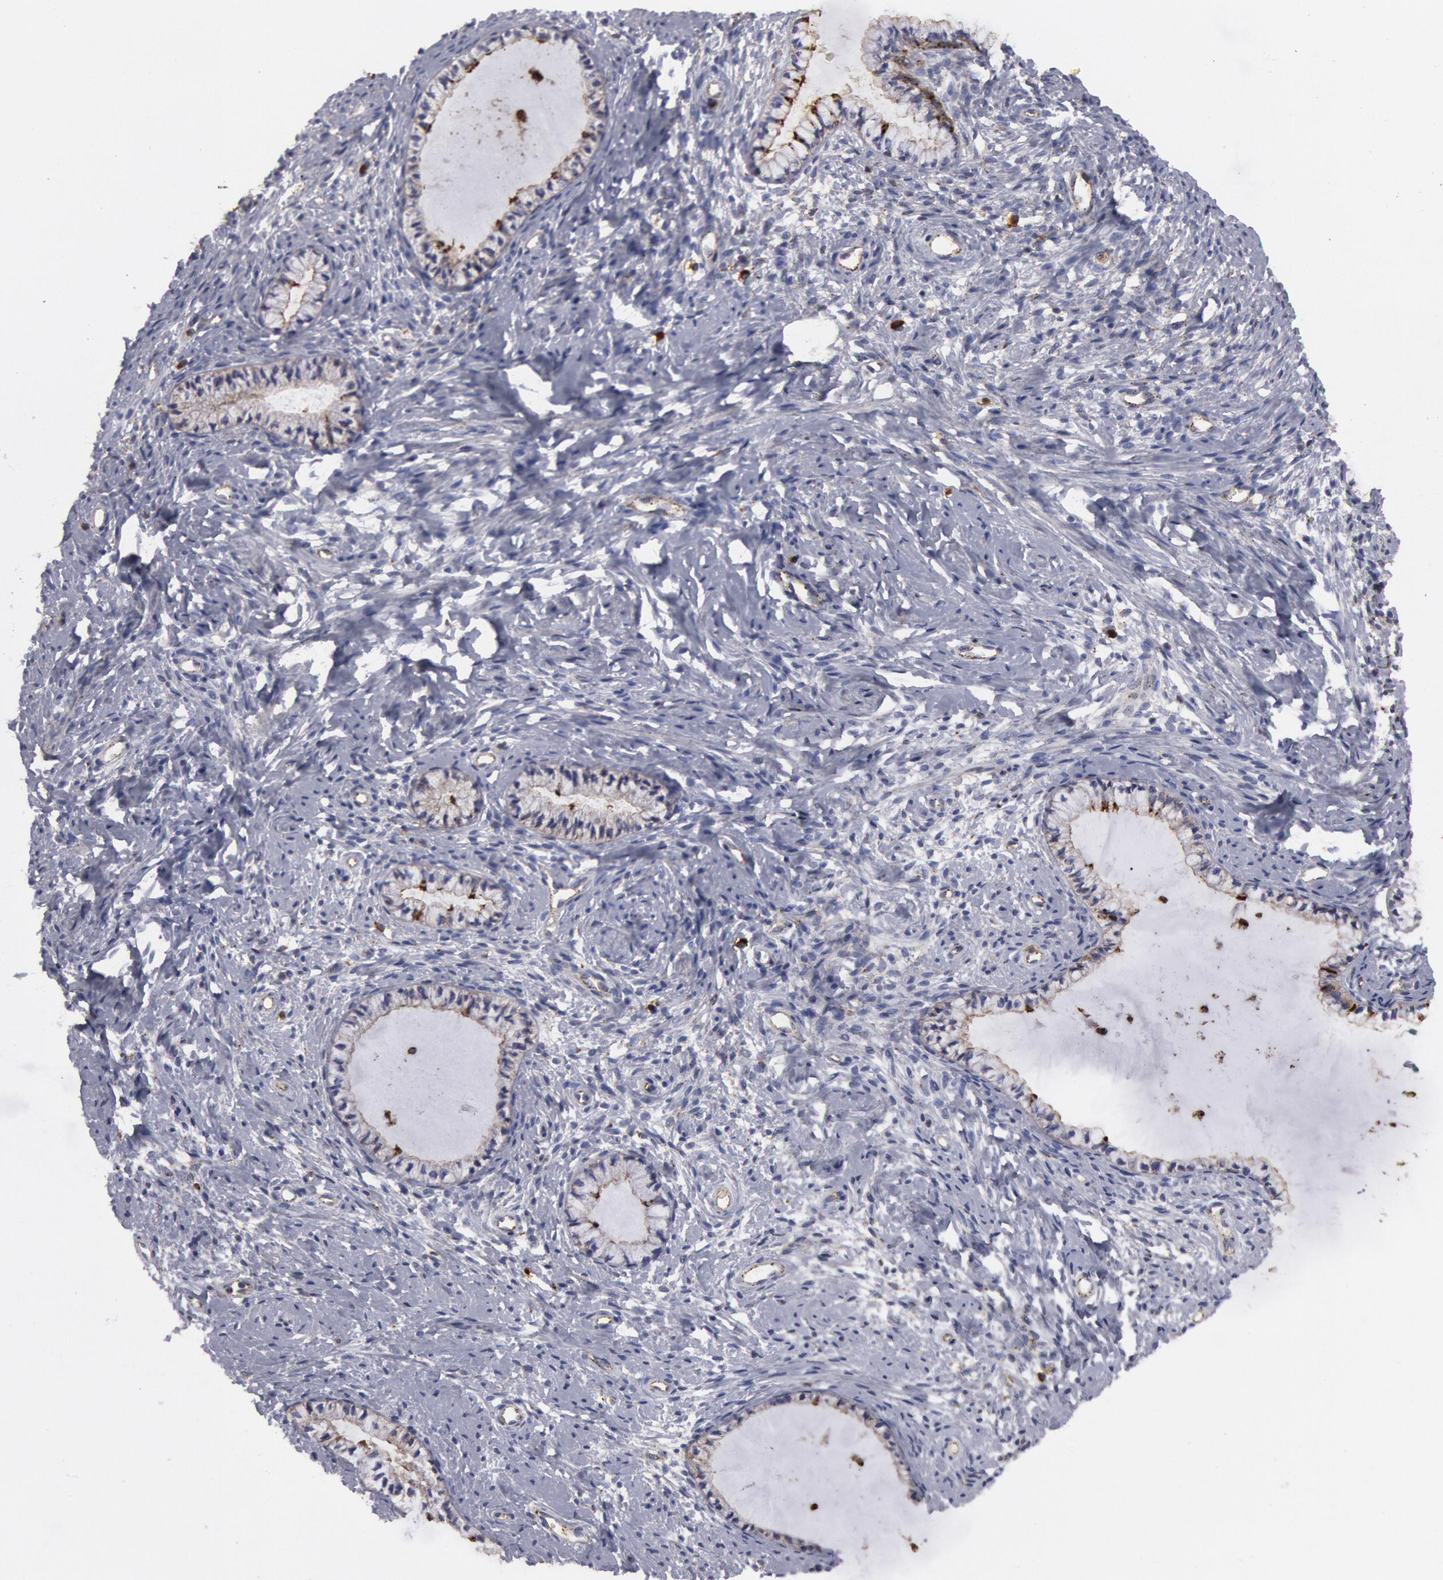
{"staining": {"intensity": "moderate", "quantity": "<25%", "location": "cytoplasmic/membranous"}, "tissue": "cervix", "cell_type": "Glandular cells", "image_type": "normal", "snomed": [{"axis": "morphology", "description": "Normal tissue, NOS"}, {"axis": "topography", "description": "Cervix"}], "caption": "Immunohistochemical staining of benign human cervix exhibits moderate cytoplasmic/membranous protein expression in approximately <25% of glandular cells.", "gene": "FLOT1", "patient": {"sex": "female", "age": 70}}